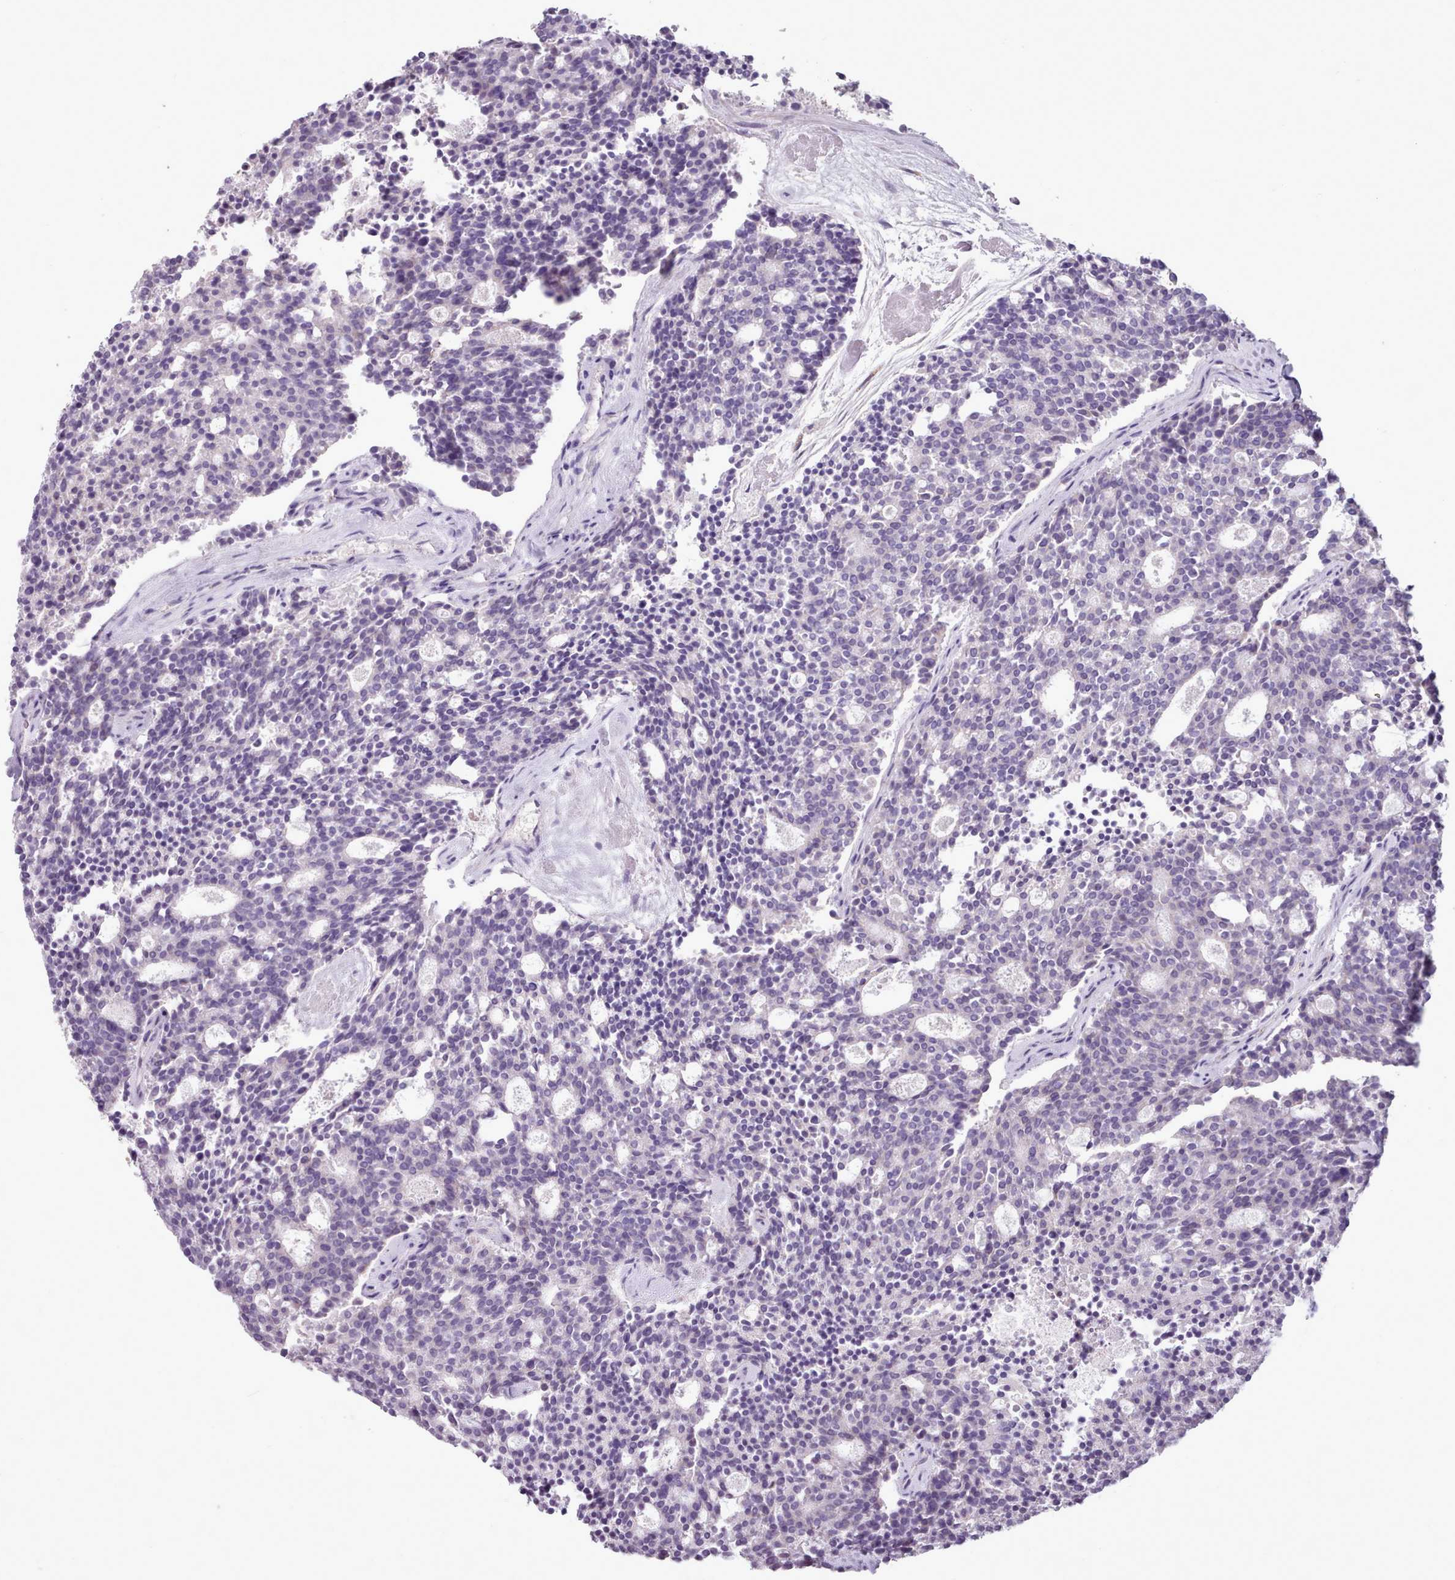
{"staining": {"intensity": "negative", "quantity": "none", "location": "none"}, "tissue": "carcinoid", "cell_type": "Tumor cells", "image_type": "cancer", "snomed": [{"axis": "morphology", "description": "Carcinoid, malignant, NOS"}, {"axis": "topography", "description": "Pancreas"}], "caption": "Human carcinoid stained for a protein using IHC shows no staining in tumor cells.", "gene": "AK4", "patient": {"sex": "female", "age": 54}}